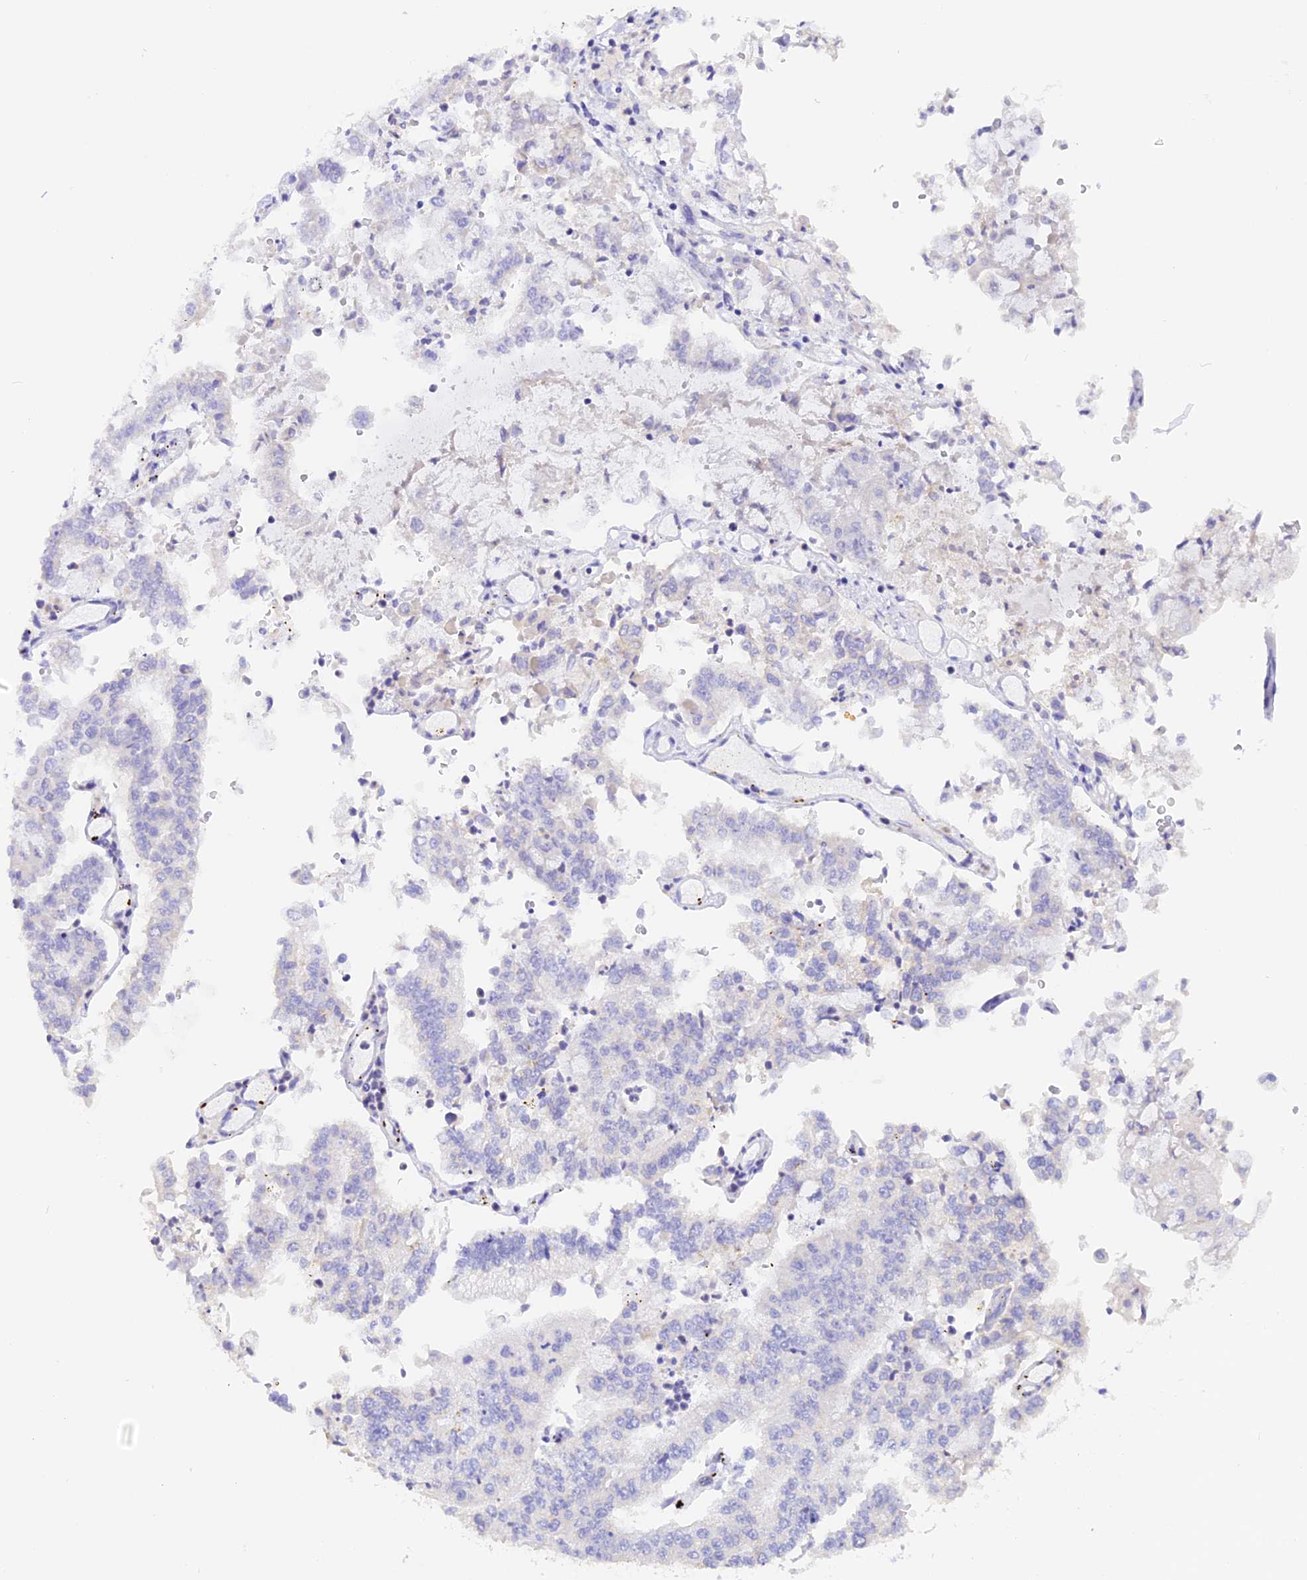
{"staining": {"intensity": "negative", "quantity": "none", "location": "none"}, "tissue": "stomach cancer", "cell_type": "Tumor cells", "image_type": "cancer", "snomed": [{"axis": "morphology", "description": "Adenocarcinoma, NOS"}, {"axis": "topography", "description": "Stomach"}], "caption": "An immunohistochemistry (IHC) photomicrograph of stomach cancer is shown. There is no staining in tumor cells of stomach cancer.", "gene": "COL6A5", "patient": {"sex": "male", "age": 76}}